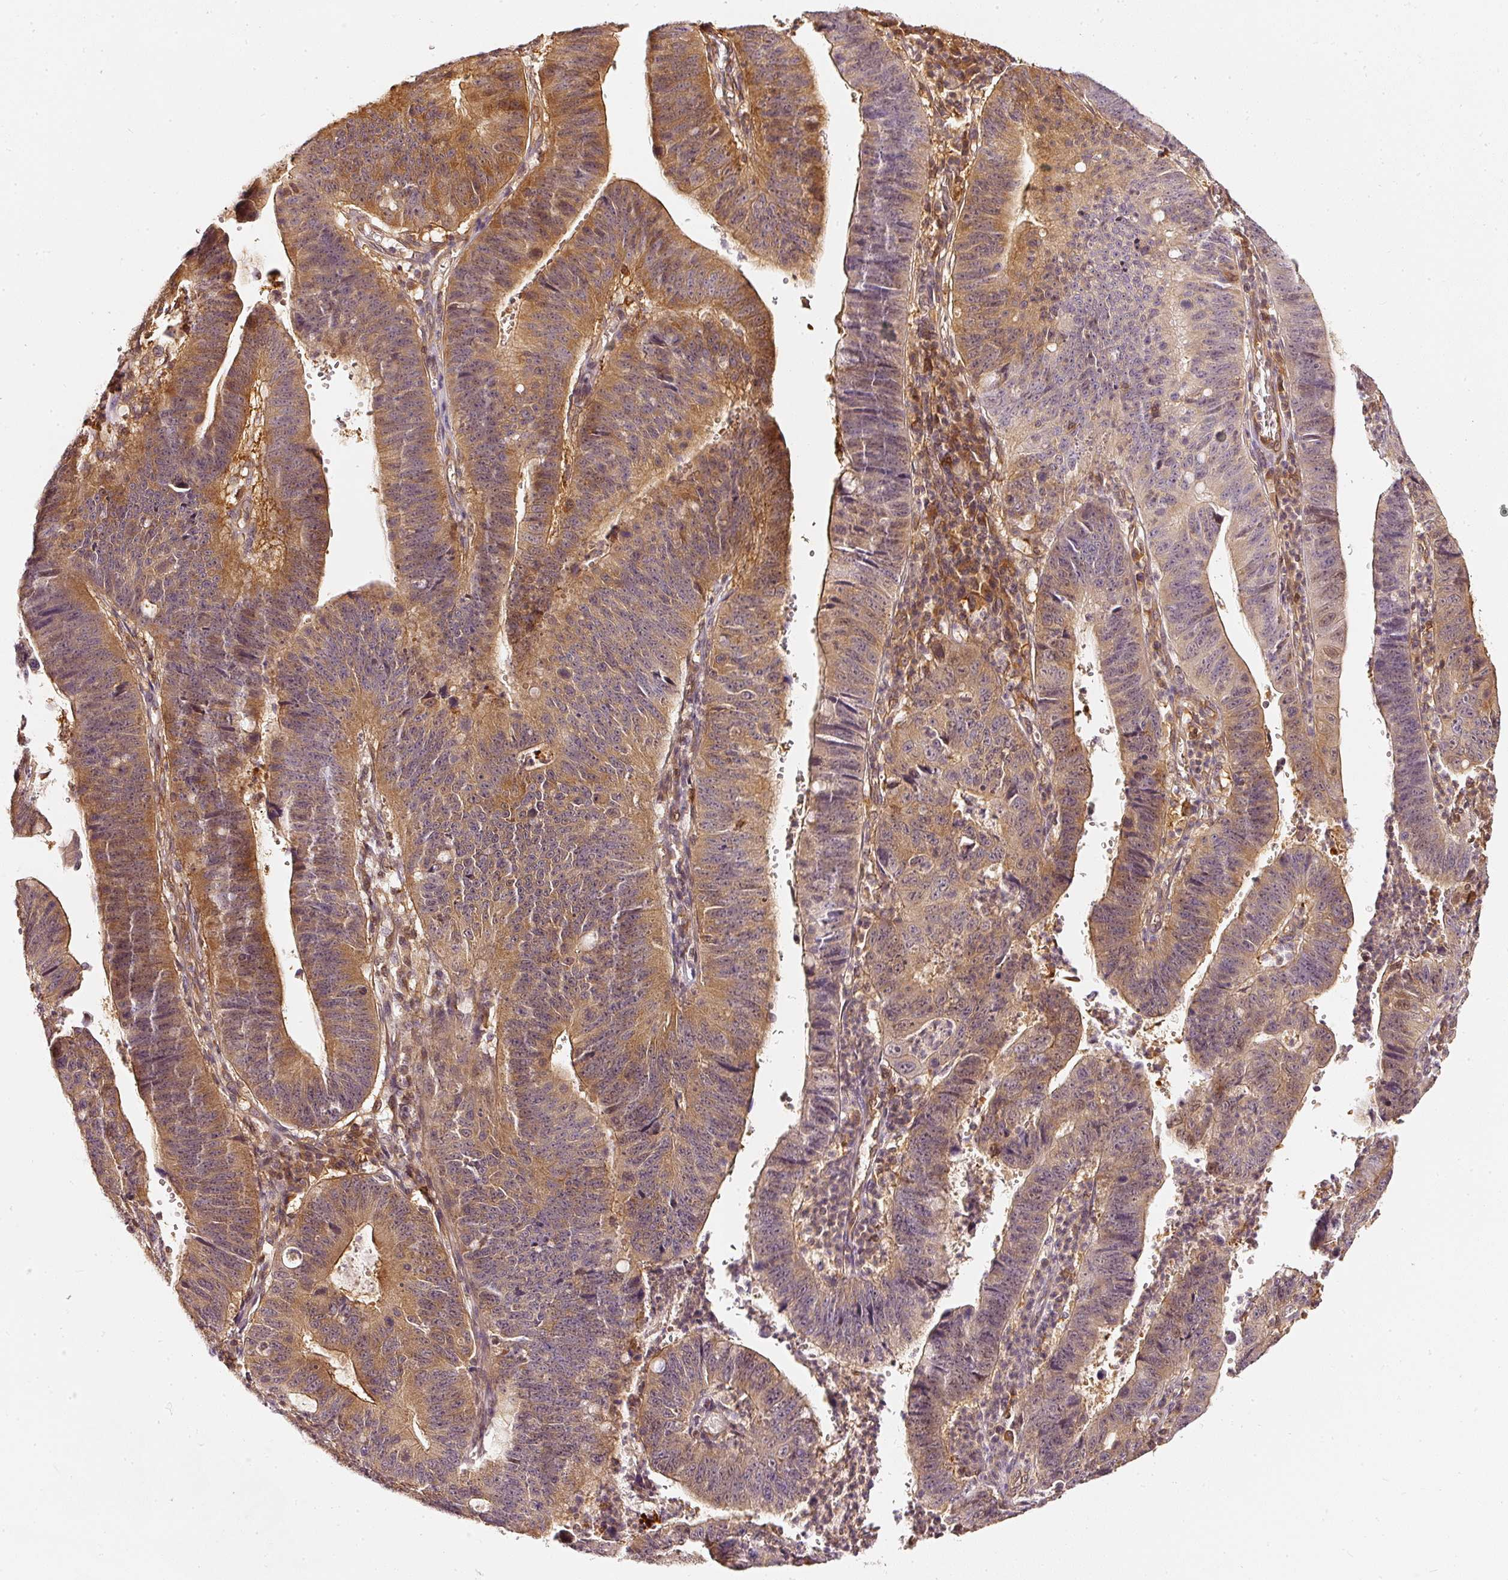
{"staining": {"intensity": "moderate", "quantity": "25%-75%", "location": "cytoplasmic/membranous,nuclear"}, "tissue": "stomach cancer", "cell_type": "Tumor cells", "image_type": "cancer", "snomed": [{"axis": "morphology", "description": "Adenocarcinoma, NOS"}, {"axis": "topography", "description": "Stomach"}], "caption": "A medium amount of moderate cytoplasmic/membranous and nuclear staining is seen in about 25%-75% of tumor cells in stomach cancer (adenocarcinoma) tissue.", "gene": "ASMTL", "patient": {"sex": "male", "age": 59}}